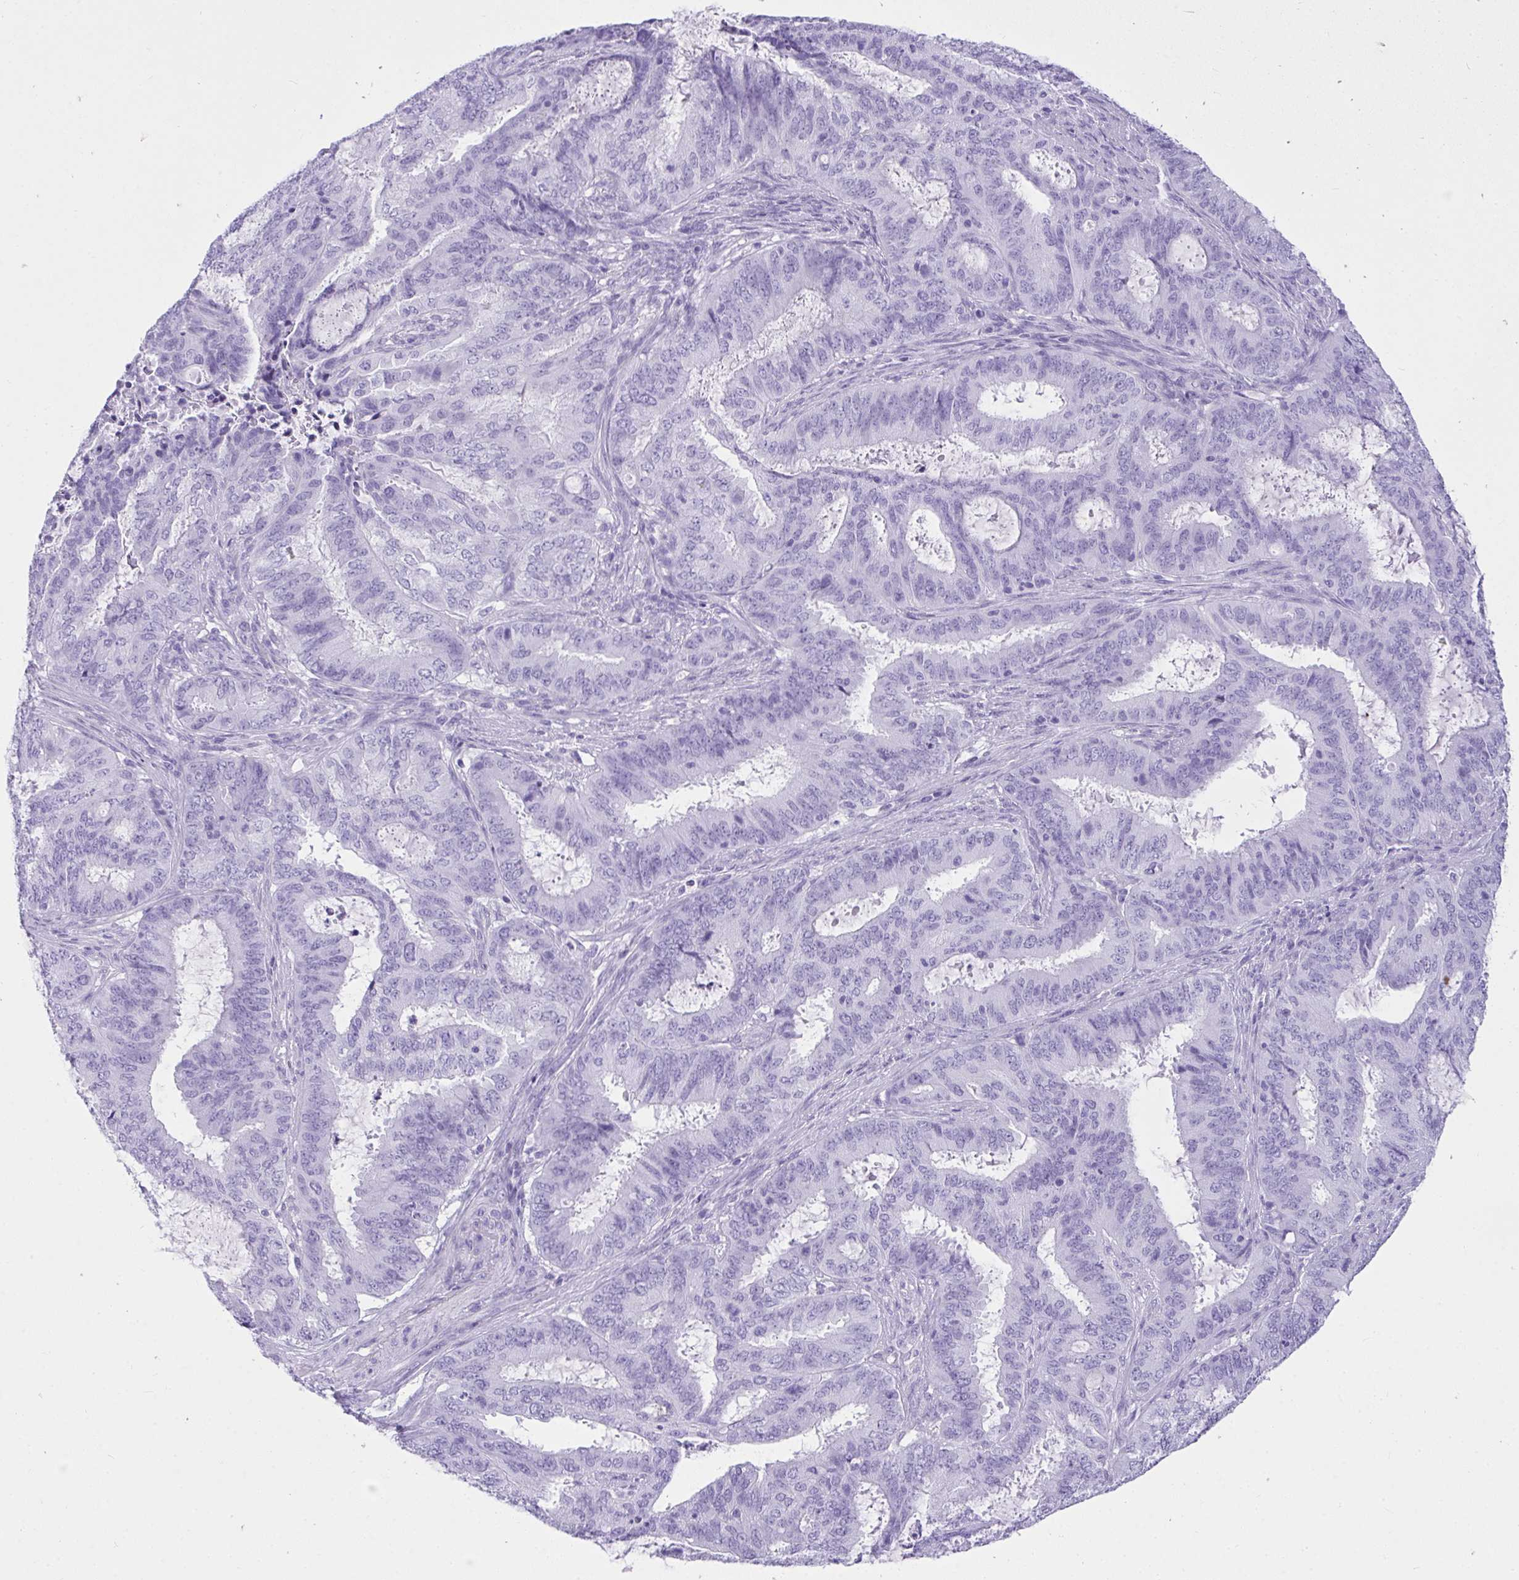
{"staining": {"intensity": "negative", "quantity": "none", "location": "none"}, "tissue": "endometrial cancer", "cell_type": "Tumor cells", "image_type": "cancer", "snomed": [{"axis": "morphology", "description": "Adenocarcinoma, NOS"}, {"axis": "topography", "description": "Endometrium"}], "caption": "This image is of endometrial cancer stained with IHC to label a protein in brown with the nuclei are counter-stained blue. There is no staining in tumor cells.", "gene": "AVIL", "patient": {"sex": "female", "age": 51}}